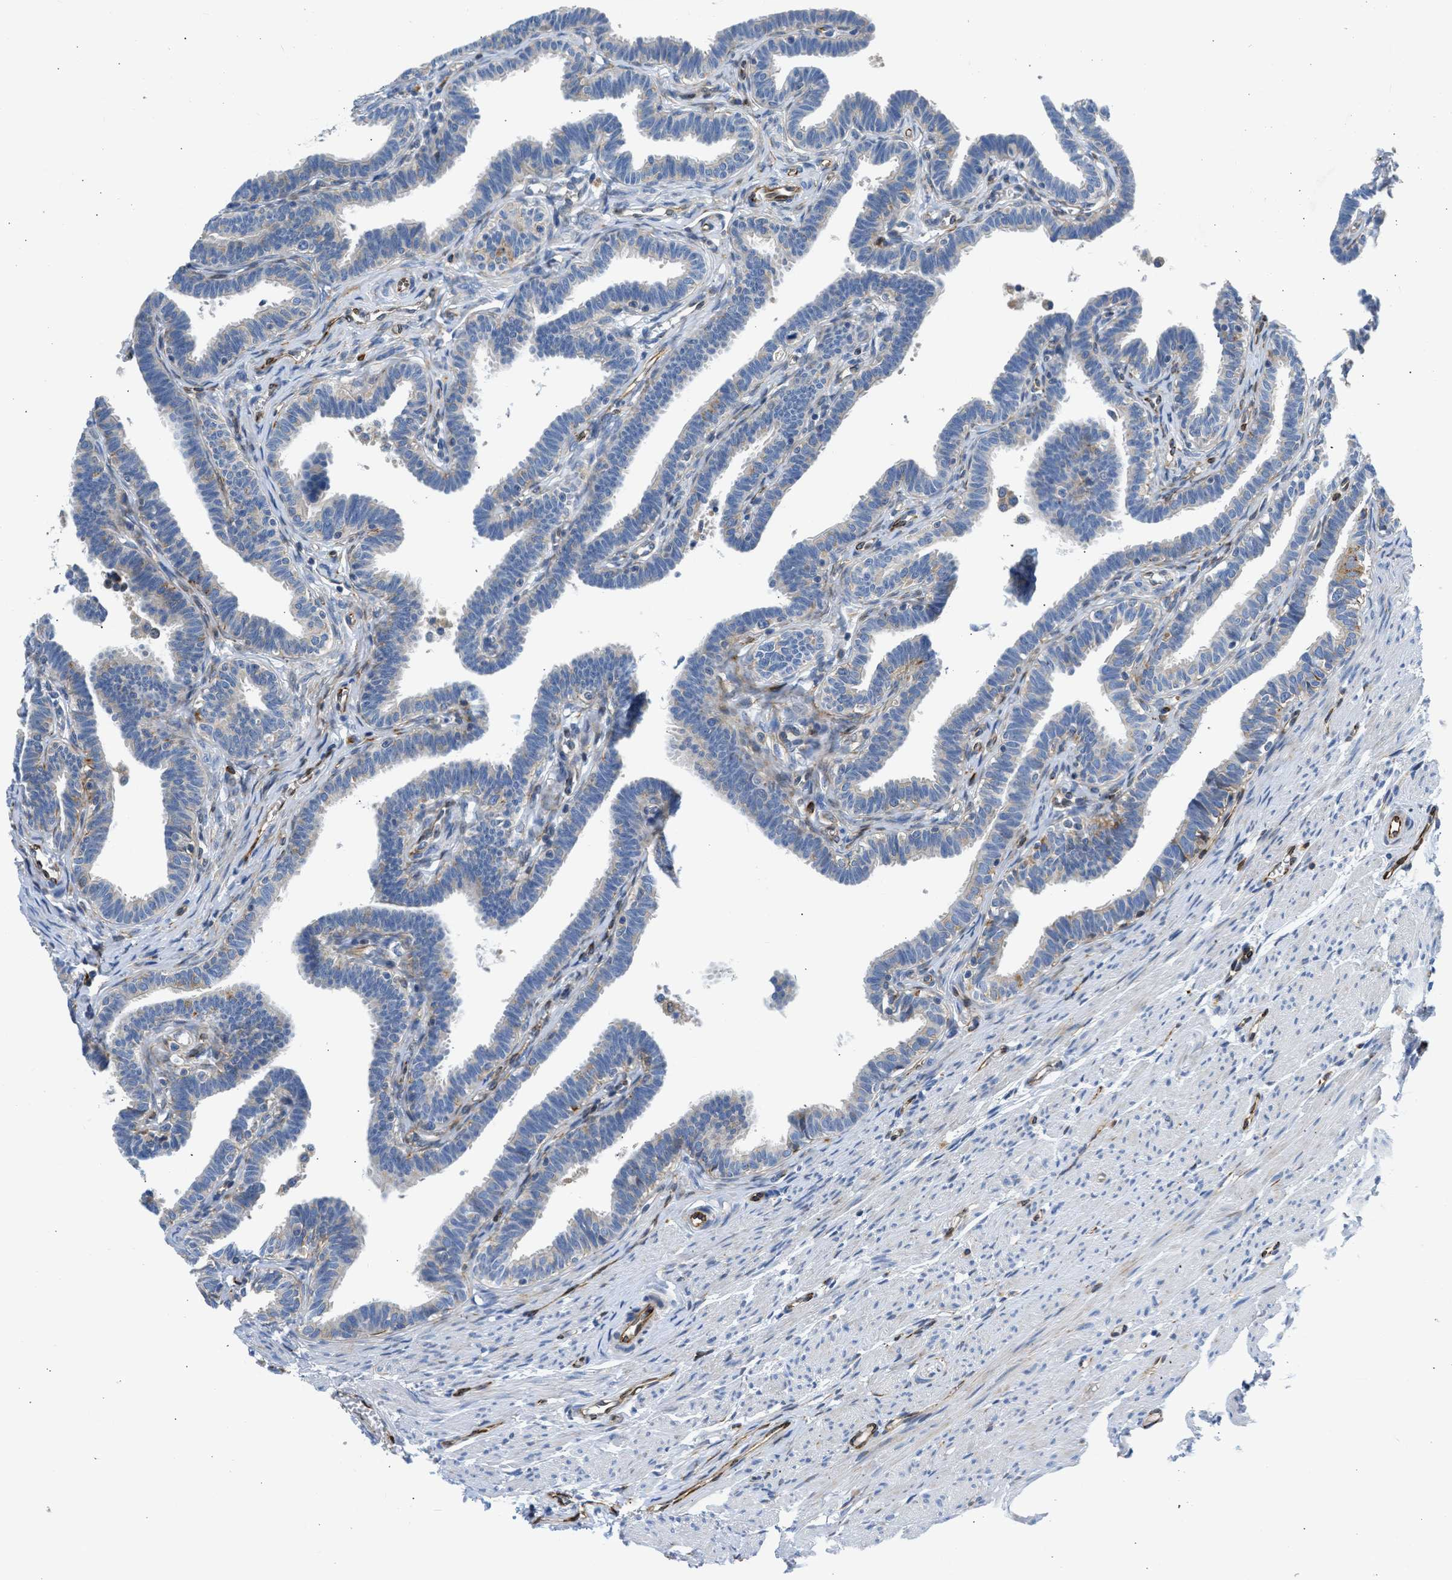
{"staining": {"intensity": "weak", "quantity": "<25%", "location": "cytoplasmic/membranous"}, "tissue": "fallopian tube", "cell_type": "Glandular cells", "image_type": "normal", "snomed": [{"axis": "morphology", "description": "Normal tissue, NOS"}, {"axis": "topography", "description": "Fallopian tube"}, {"axis": "topography", "description": "Ovary"}], "caption": "Immunohistochemistry of unremarkable fallopian tube shows no expression in glandular cells.", "gene": "ULK4", "patient": {"sex": "female", "age": 23}}